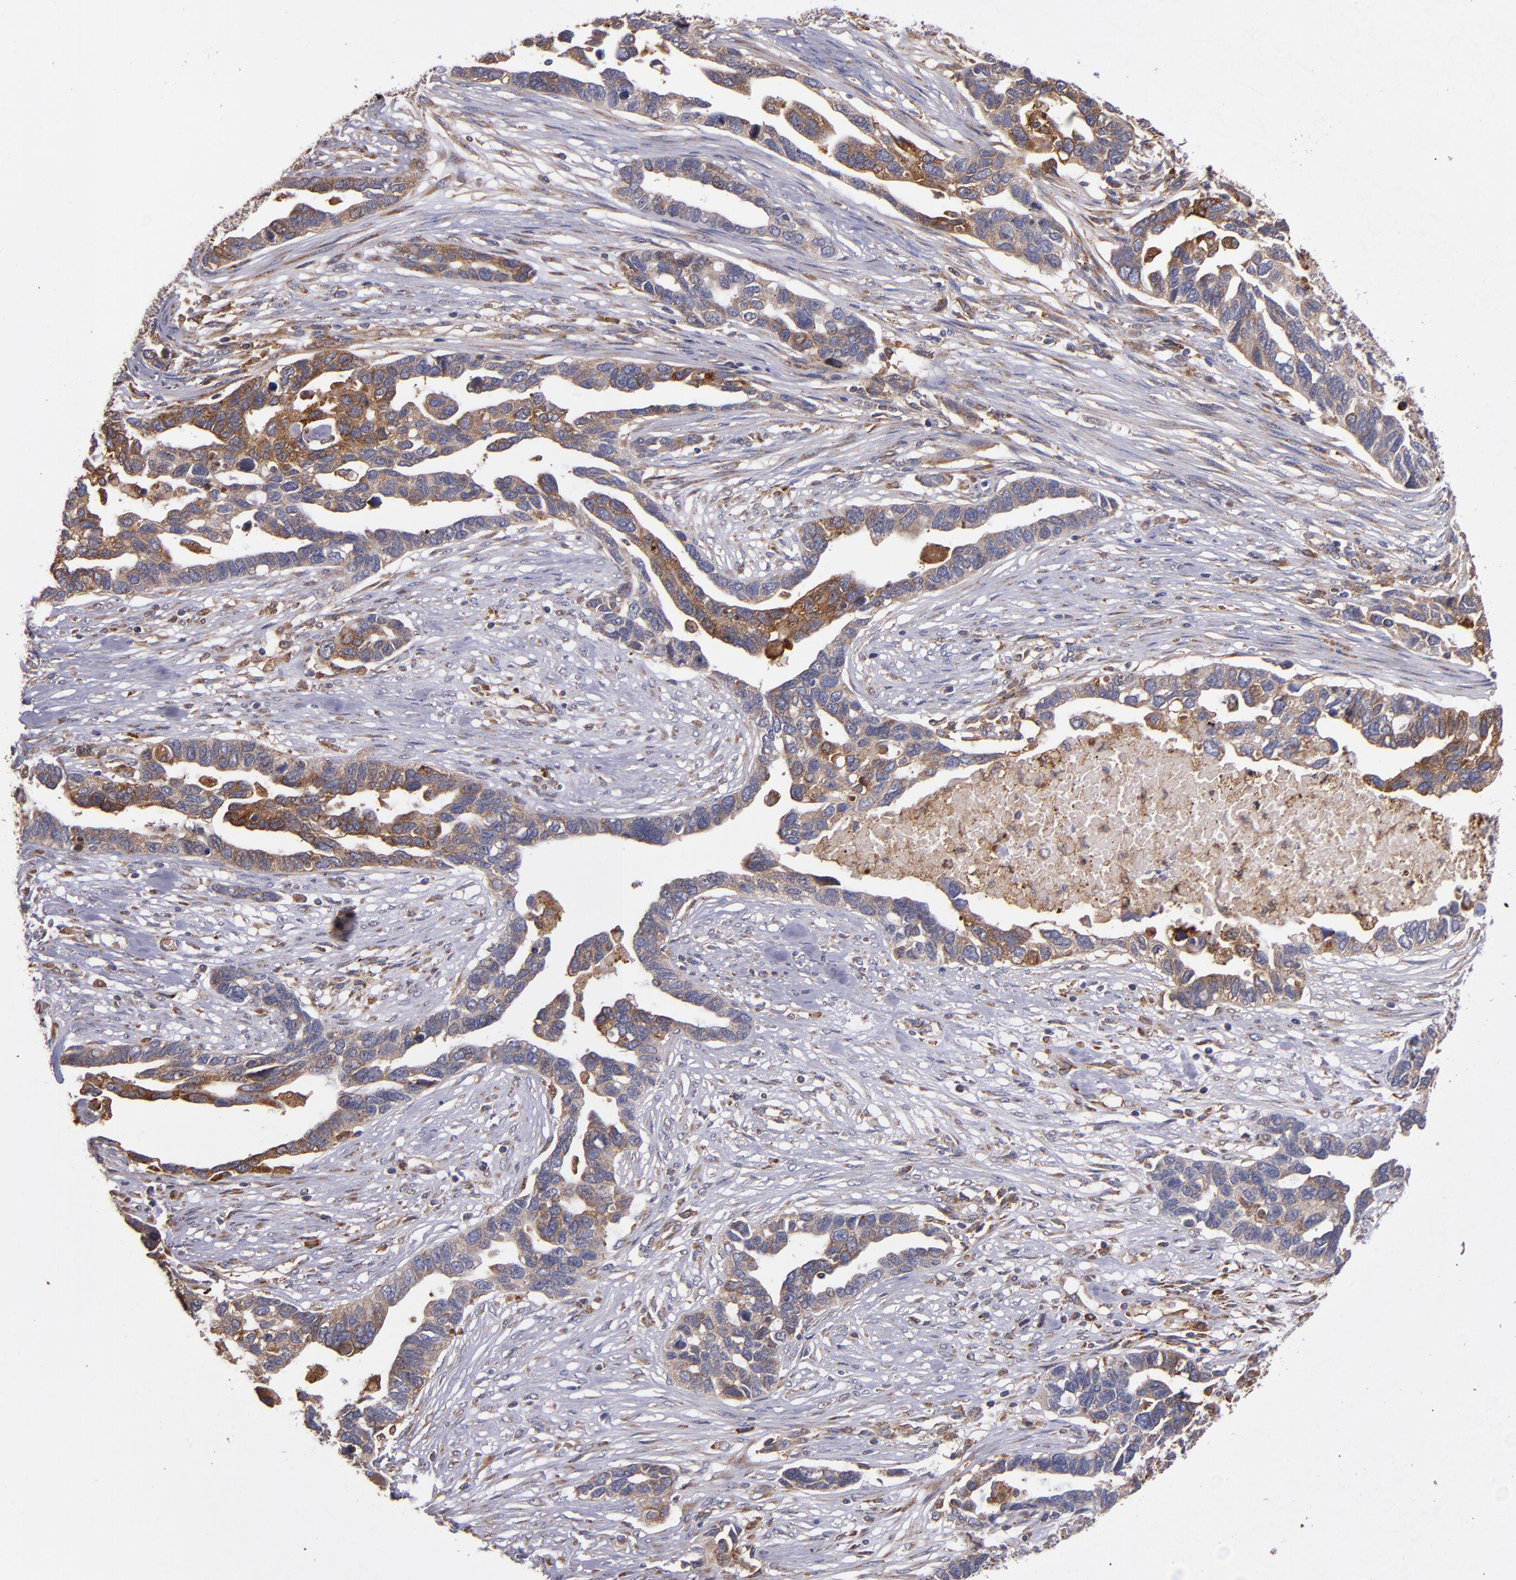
{"staining": {"intensity": "moderate", "quantity": ">75%", "location": "cytoplasmic/membranous"}, "tissue": "ovarian cancer", "cell_type": "Tumor cells", "image_type": "cancer", "snomed": [{"axis": "morphology", "description": "Cystadenocarcinoma, serous, NOS"}, {"axis": "topography", "description": "Ovary"}], "caption": "The photomicrograph shows a brown stain indicating the presence of a protein in the cytoplasmic/membranous of tumor cells in serous cystadenocarcinoma (ovarian). The protein of interest is shown in brown color, while the nuclei are stained blue.", "gene": "IFIH1", "patient": {"sex": "female", "age": 54}}